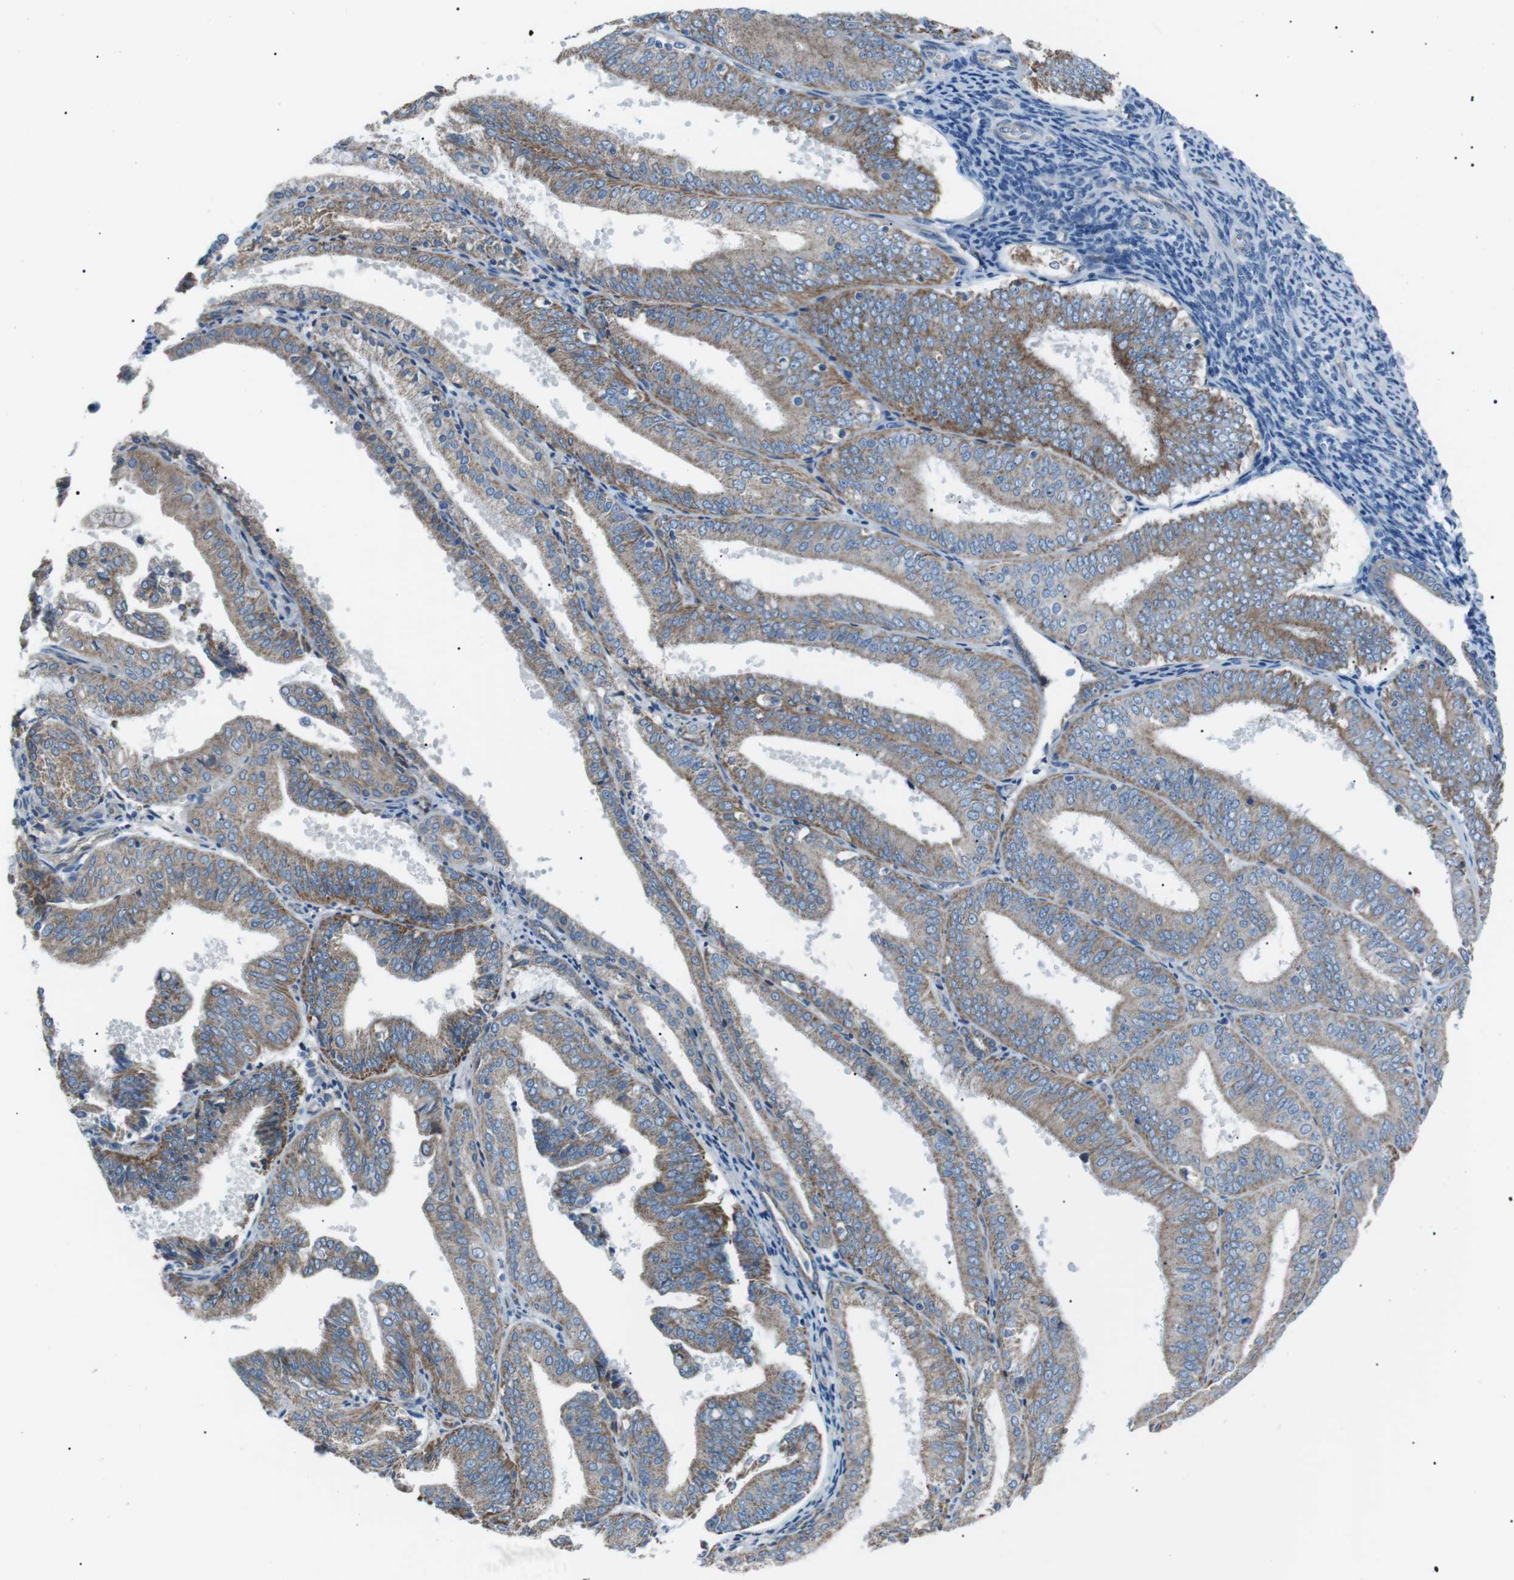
{"staining": {"intensity": "weak", "quantity": ">75%", "location": "cytoplasmic/membranous"}, "tissue": "endometrial cancer", "cell_type": "Tumor cells", "image_type": "cancer", "snomed": [{"axis": "morphology", "description": "Adenocarcinoma, NOS"}, {"axis": "topography", "description": "Endometrium"}], "caption": "Endometrial cancer tissue reveals weak cytoplasmic/membranous positivity in about >75% of tumor cells, visualized by immunohistochemistry.", "gene": "MTARC2", "patient": {"sex": "female", "age": 63}}